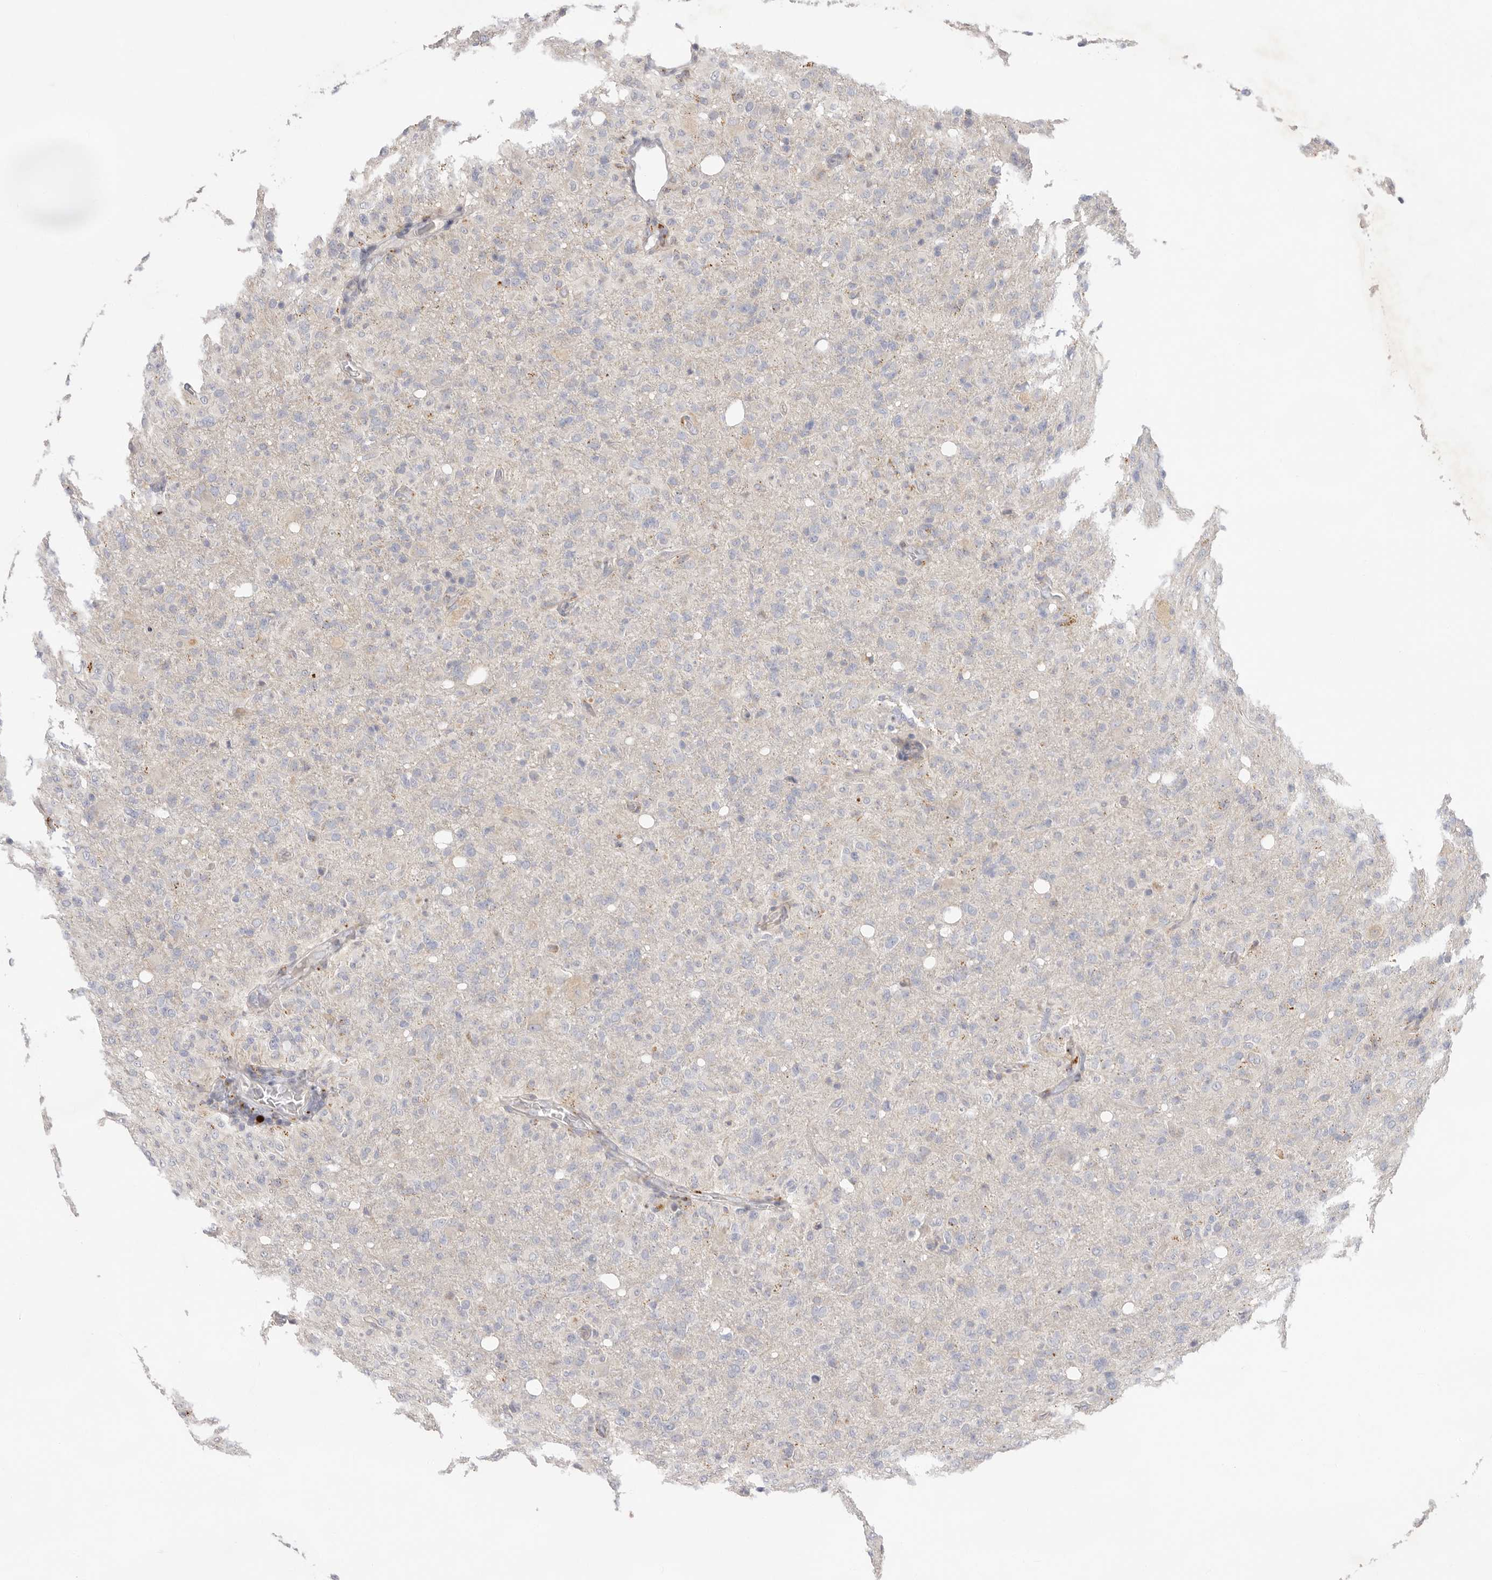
{"staining": {"intensity": "negative", "quantity": "none", "location": "none"}, "tissue": "glioma", "cell_type": "Tumor cells", "image_type": "cancer", "snomed": [{"axis": "morphology", "description": "Glioma, malignant, High grade"}, {"axis": "topography", "description": "Brain"}], "caption": "Malignant glioma (high-grade) was stained to show a protein in brown. There is no significant positivity in tumor cells. (DAB immunohistochemistry (IHC) with hematoxylin counter stain).", "gene": "USH1C", "patient": {"sex": "female", "age": 57}}